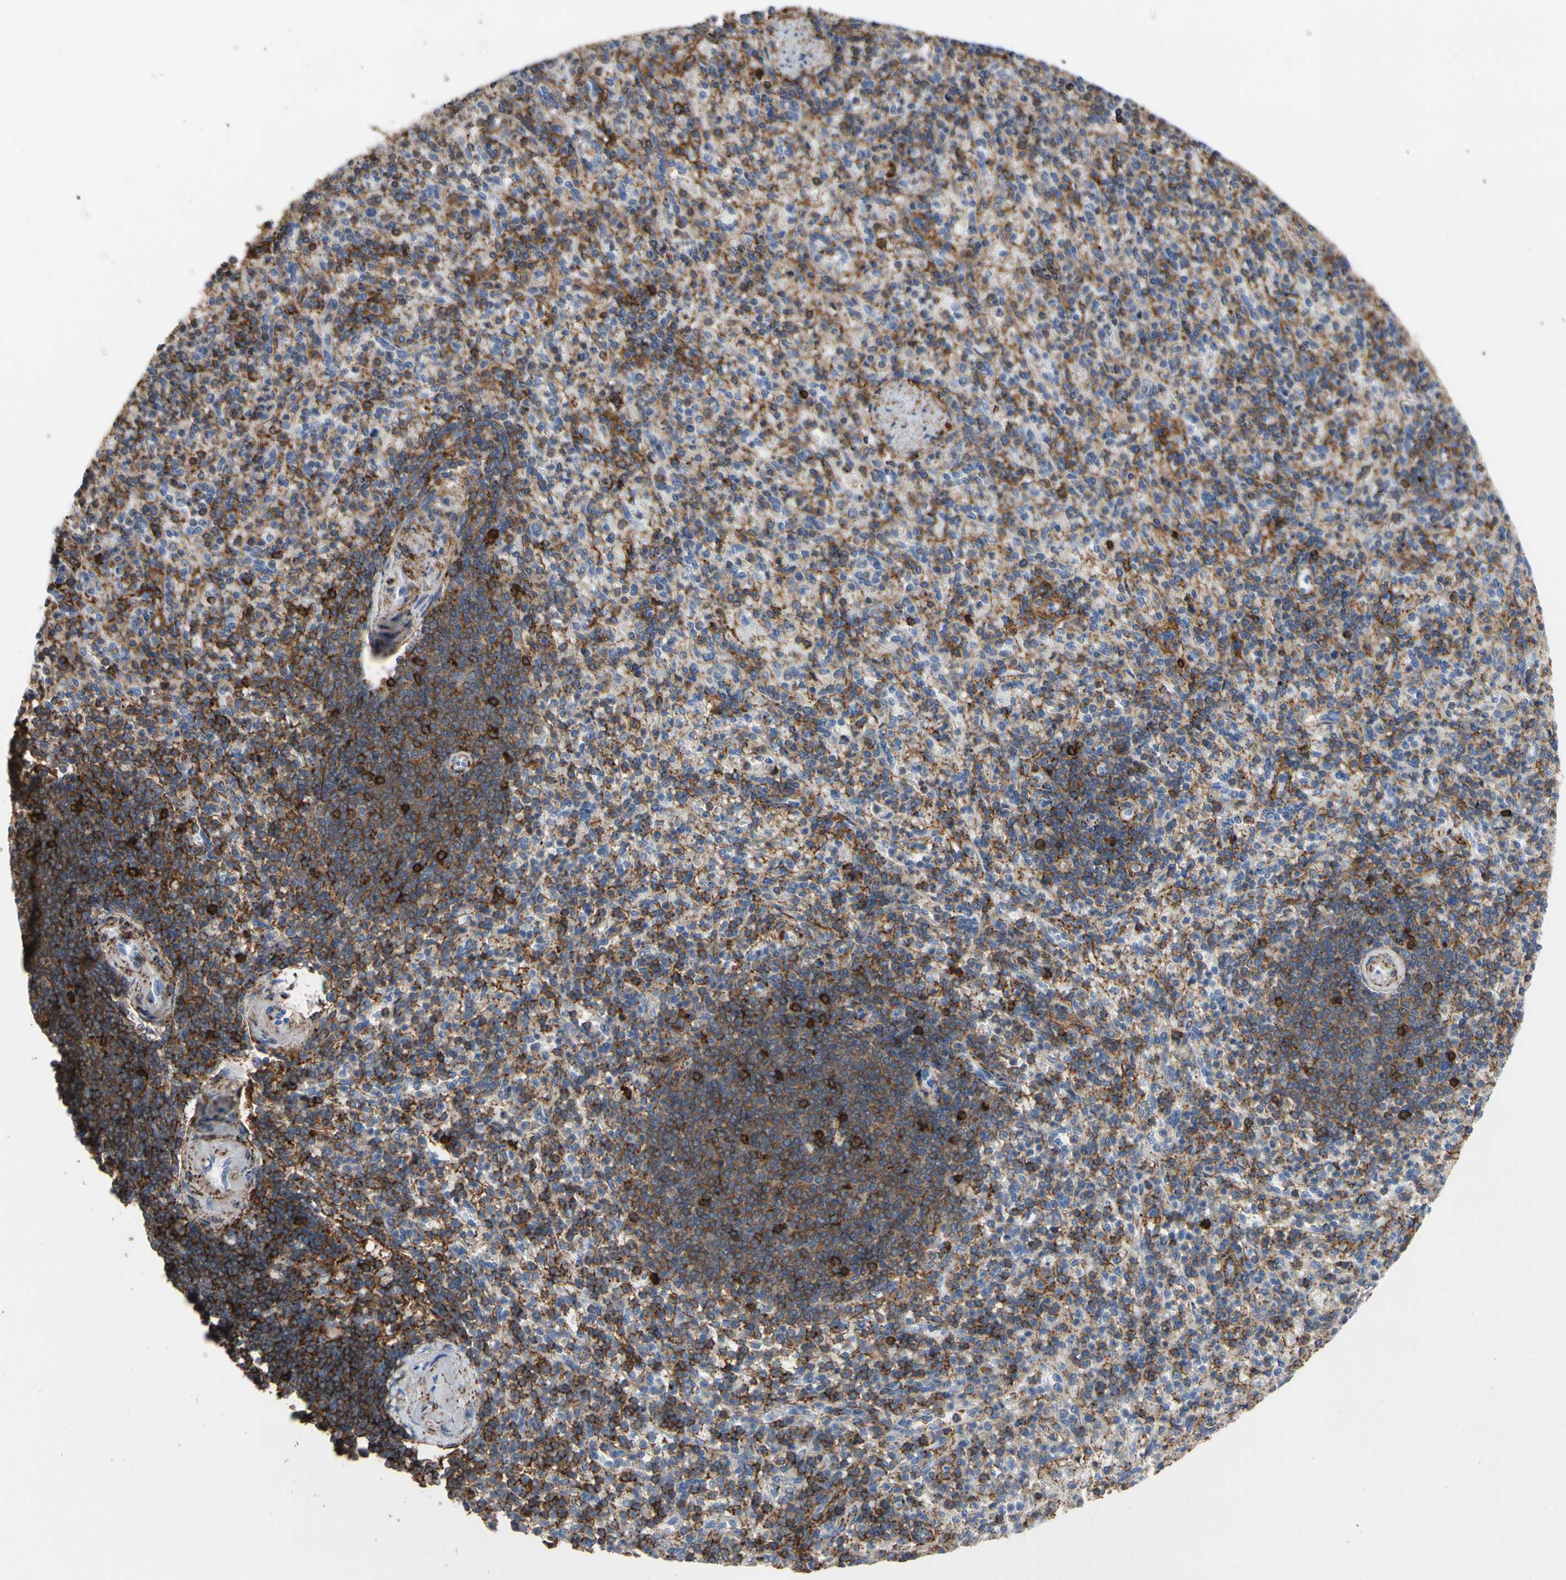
{"staining": {"intensity": "weak", "quantity": ">75%", "location": "cytoplasmic/membranous"}, "tissue": "spleen", "cell_type": "Cells in red pulp", "image_type": "normal", "snomed": [{"axis": "morphology", "description": "Normal tissue, NOS"}, {"axis": "topography", "description": "Spleen"}], "caption": "Spleen stained with DAB (3,3'-diaminobenzidine) immunohistochemistry (IHC) exhibits low levels of weak cytoplasmic/membranous expression in approximately >75% of cells in red pulp.", "gene": "ANXA6", "patient": {"sex": "female", "age": 74}}